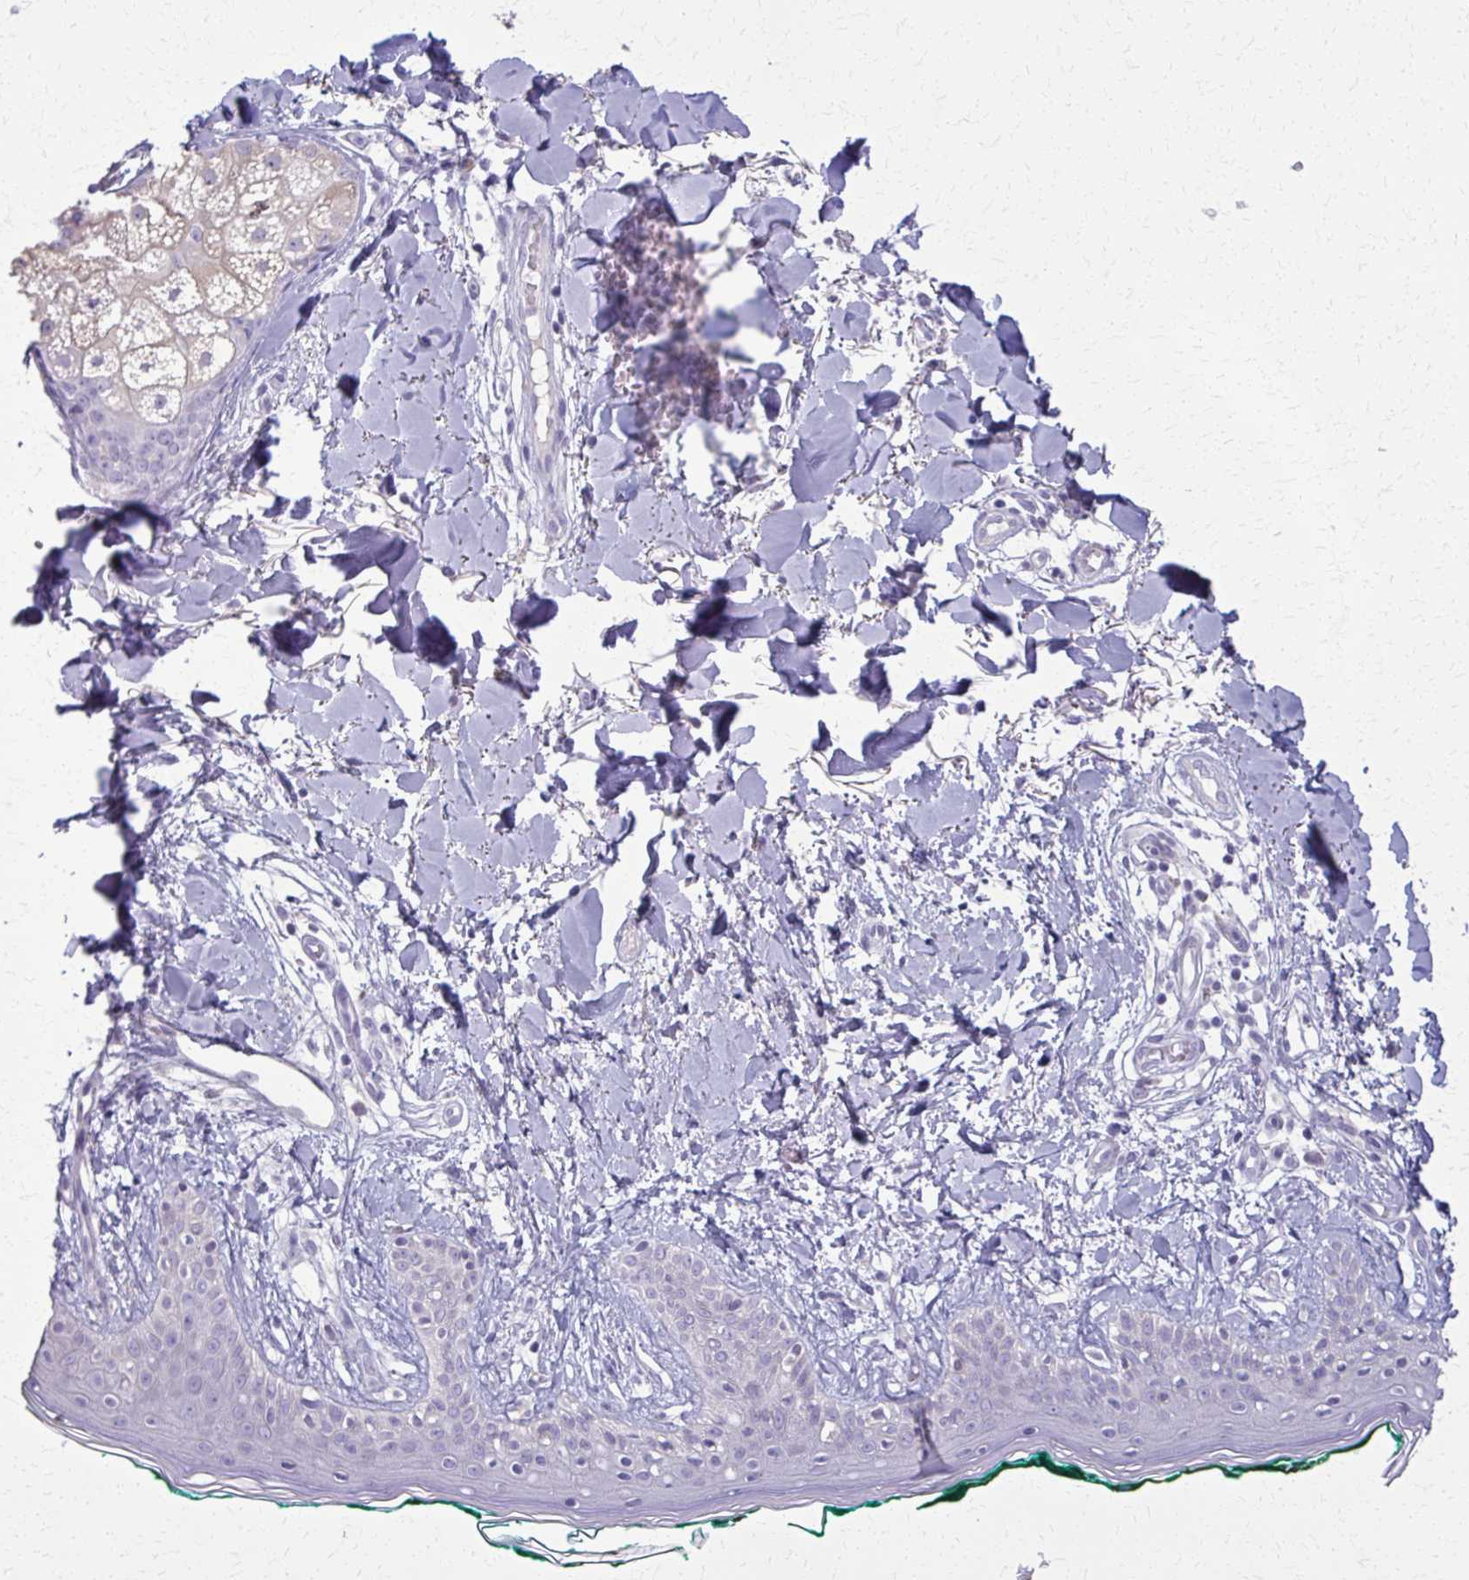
{"staining": {"intensity": "negative", "quantity": "none", "location": "none"}, "tissue": "skin", "cell_type": "Fibroblasts", "image_type": "normal", "snomed": [{"axis": "morphology", "description": "Normal tissue, NOS"}, {"axis": "topography", "description": "Skin"}], "caption": "This histopathology image is of normal skin stained with IHC to label a protein in brown with the nuclei are counter-stained blue. There is no expression in fibroblasts.", "gene": "ENSG00000275249", "patient": {"sex": "female", "age": 34}}